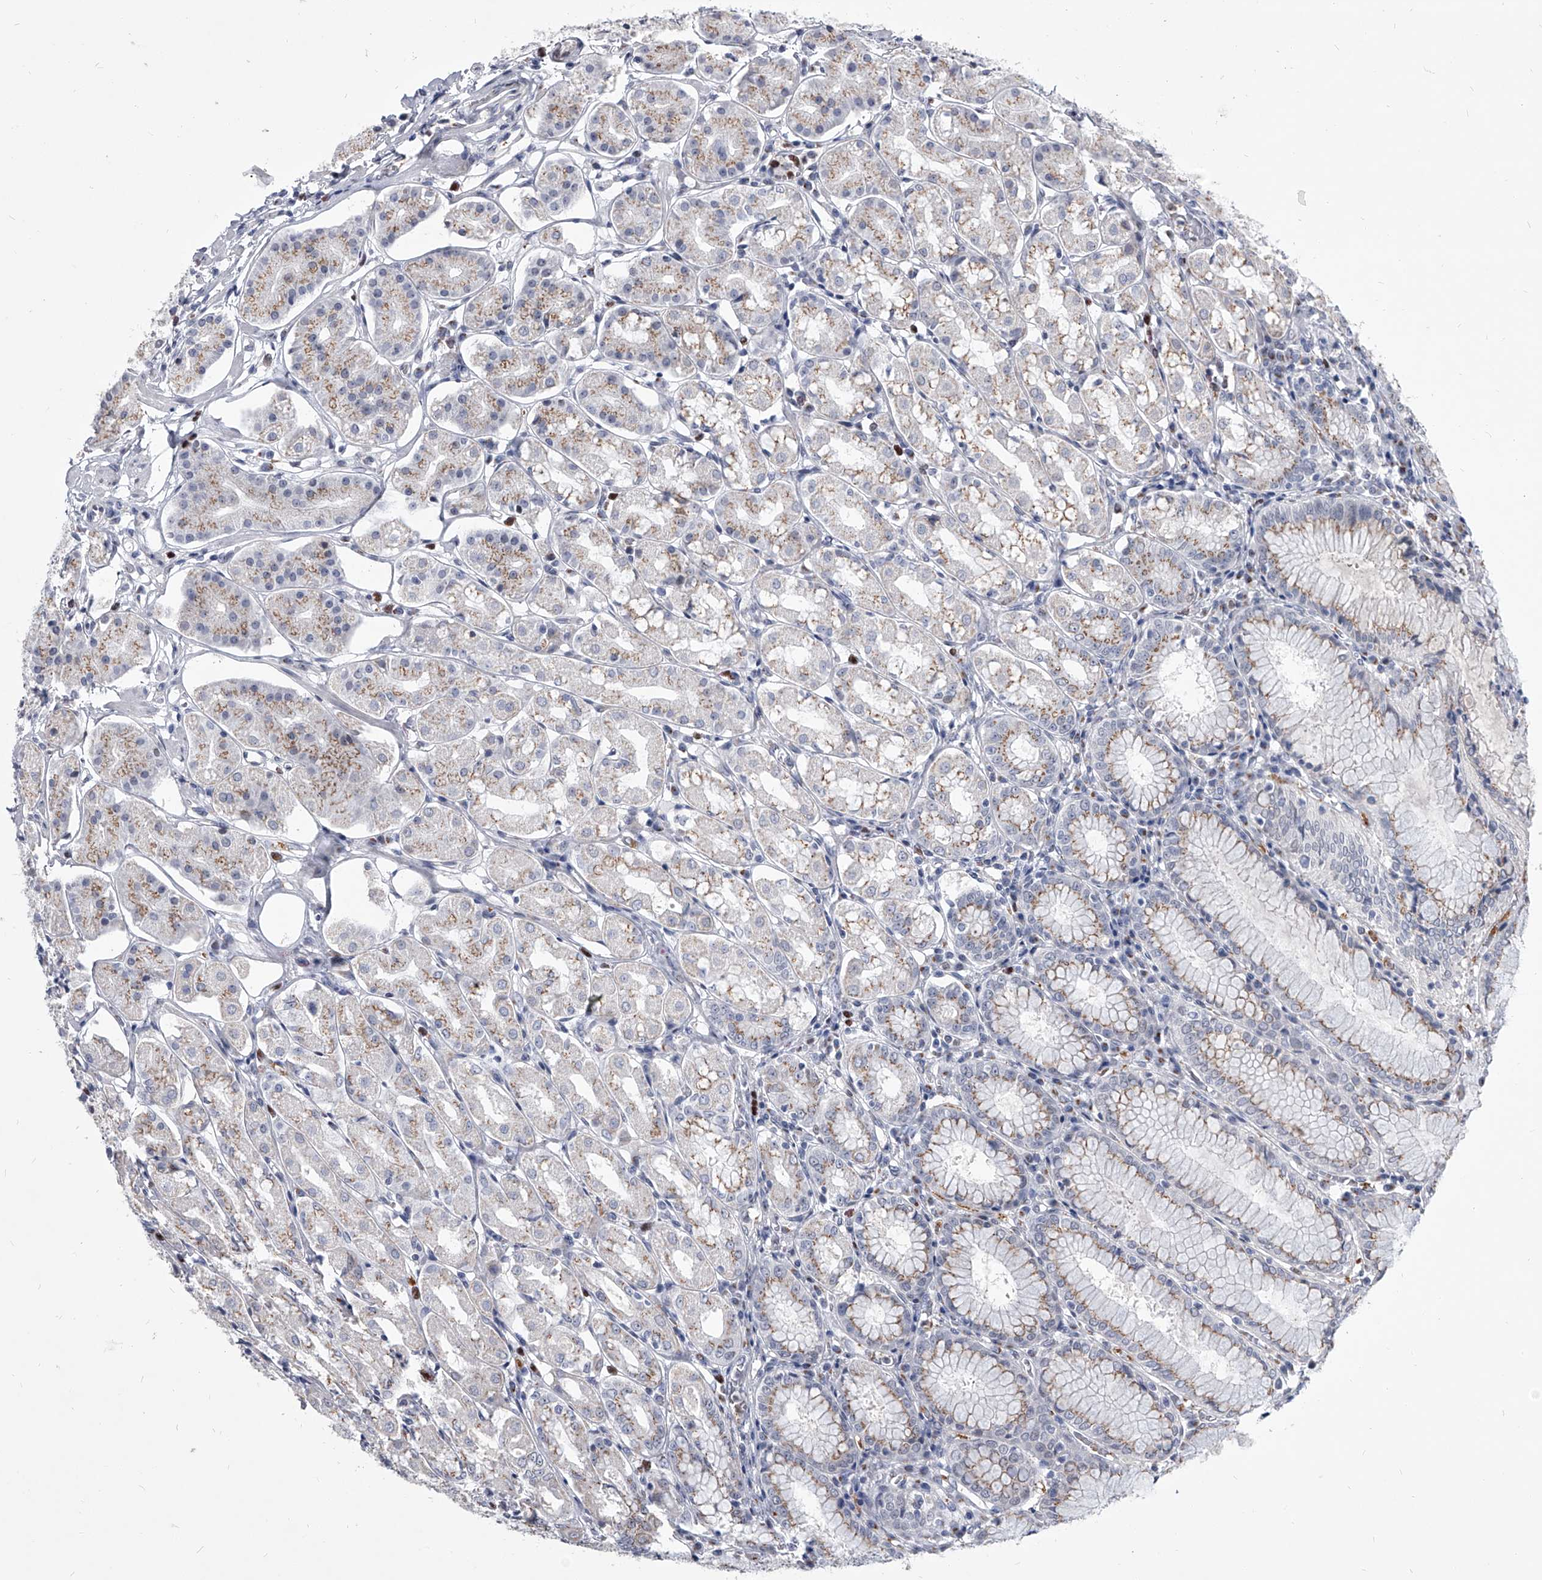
{"staining": {"intensity": "moderate", "quantity": "25%-75%", "location": "cytoplasmic/membranous"}, "tissue": "stomach", "cell_type": "Glandular cells", "image_type": "normal", "snomed": [{"axis": "morphology", "description": "Normal tissue, NOS"}, {"axis": "topography", "description": "Stomach, lower"}], "caption": "Protein expression by IHC exhibits moderate cytoplasmic/membranous positivity in about 25%-75% of glandular cells in benign stomach. (DAB (3,3'-diaminobenzidine) IHC, brown staining for protein, blue staining for nuclei).", "gene": "EVA1C", "patient": {"sex": "female", "age": 56}}